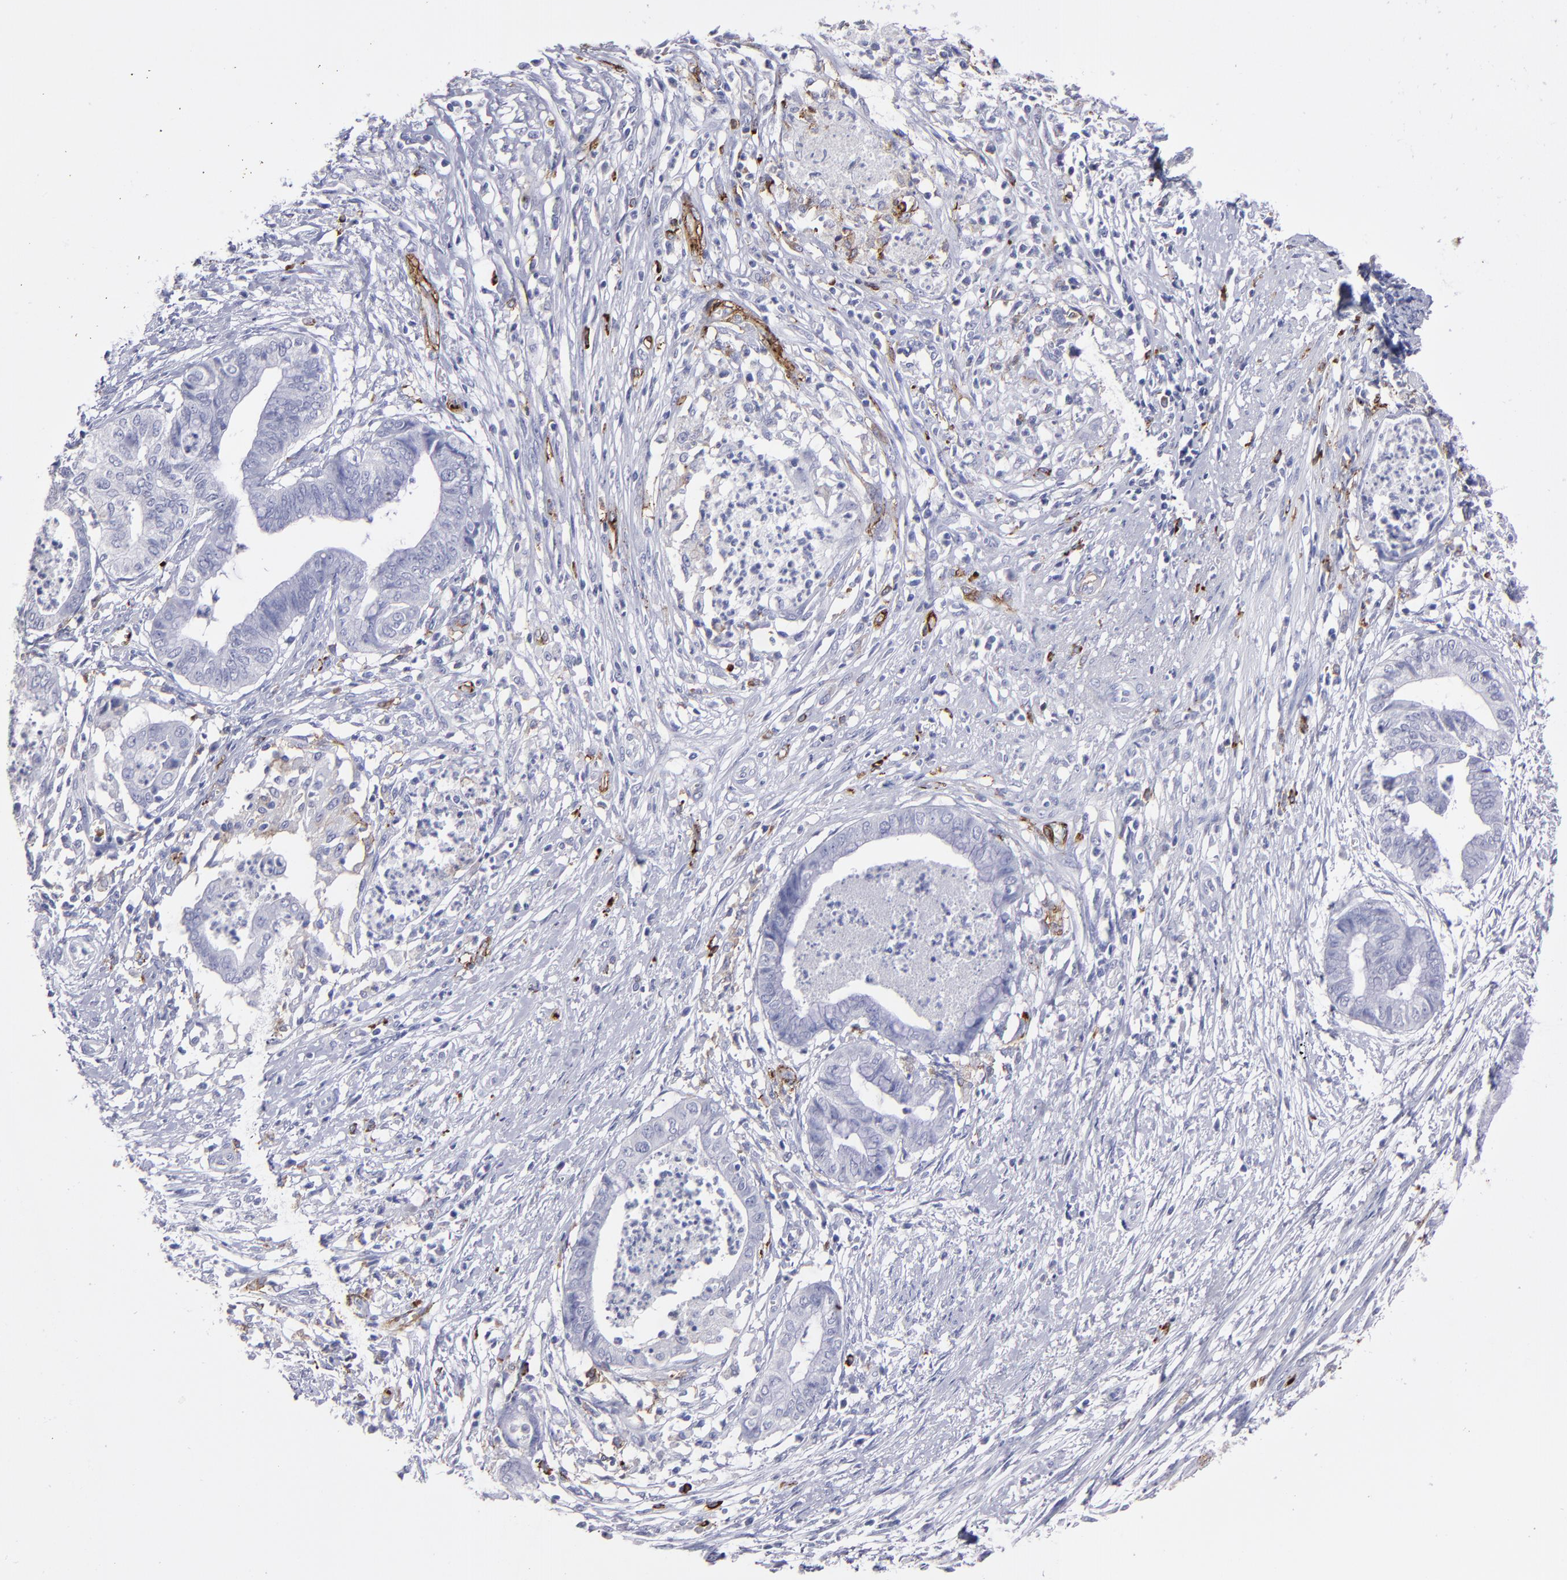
{"staining": {"intensity": "negative", "quantity": "none", "location": "none"}, "tissue": "endometrial cancer", "cell_type": "Tumor cells", "image_type": "cancer", "snomed": [{"axis": "morphology", "description": "Necrosis, NOS"}, {"axis": "morphology", "description": "Adenocarcinoma, NOS"}, {"axis": "topography", "description": "Endometrium"}], "caption": "Human endometrial cancer (adenocarcinoma) stained for a protein using immunohistochemistry reveals no positivity in tumor cells.", "gene": "CD36", "patient": {"sex": "female", "age": 79}}